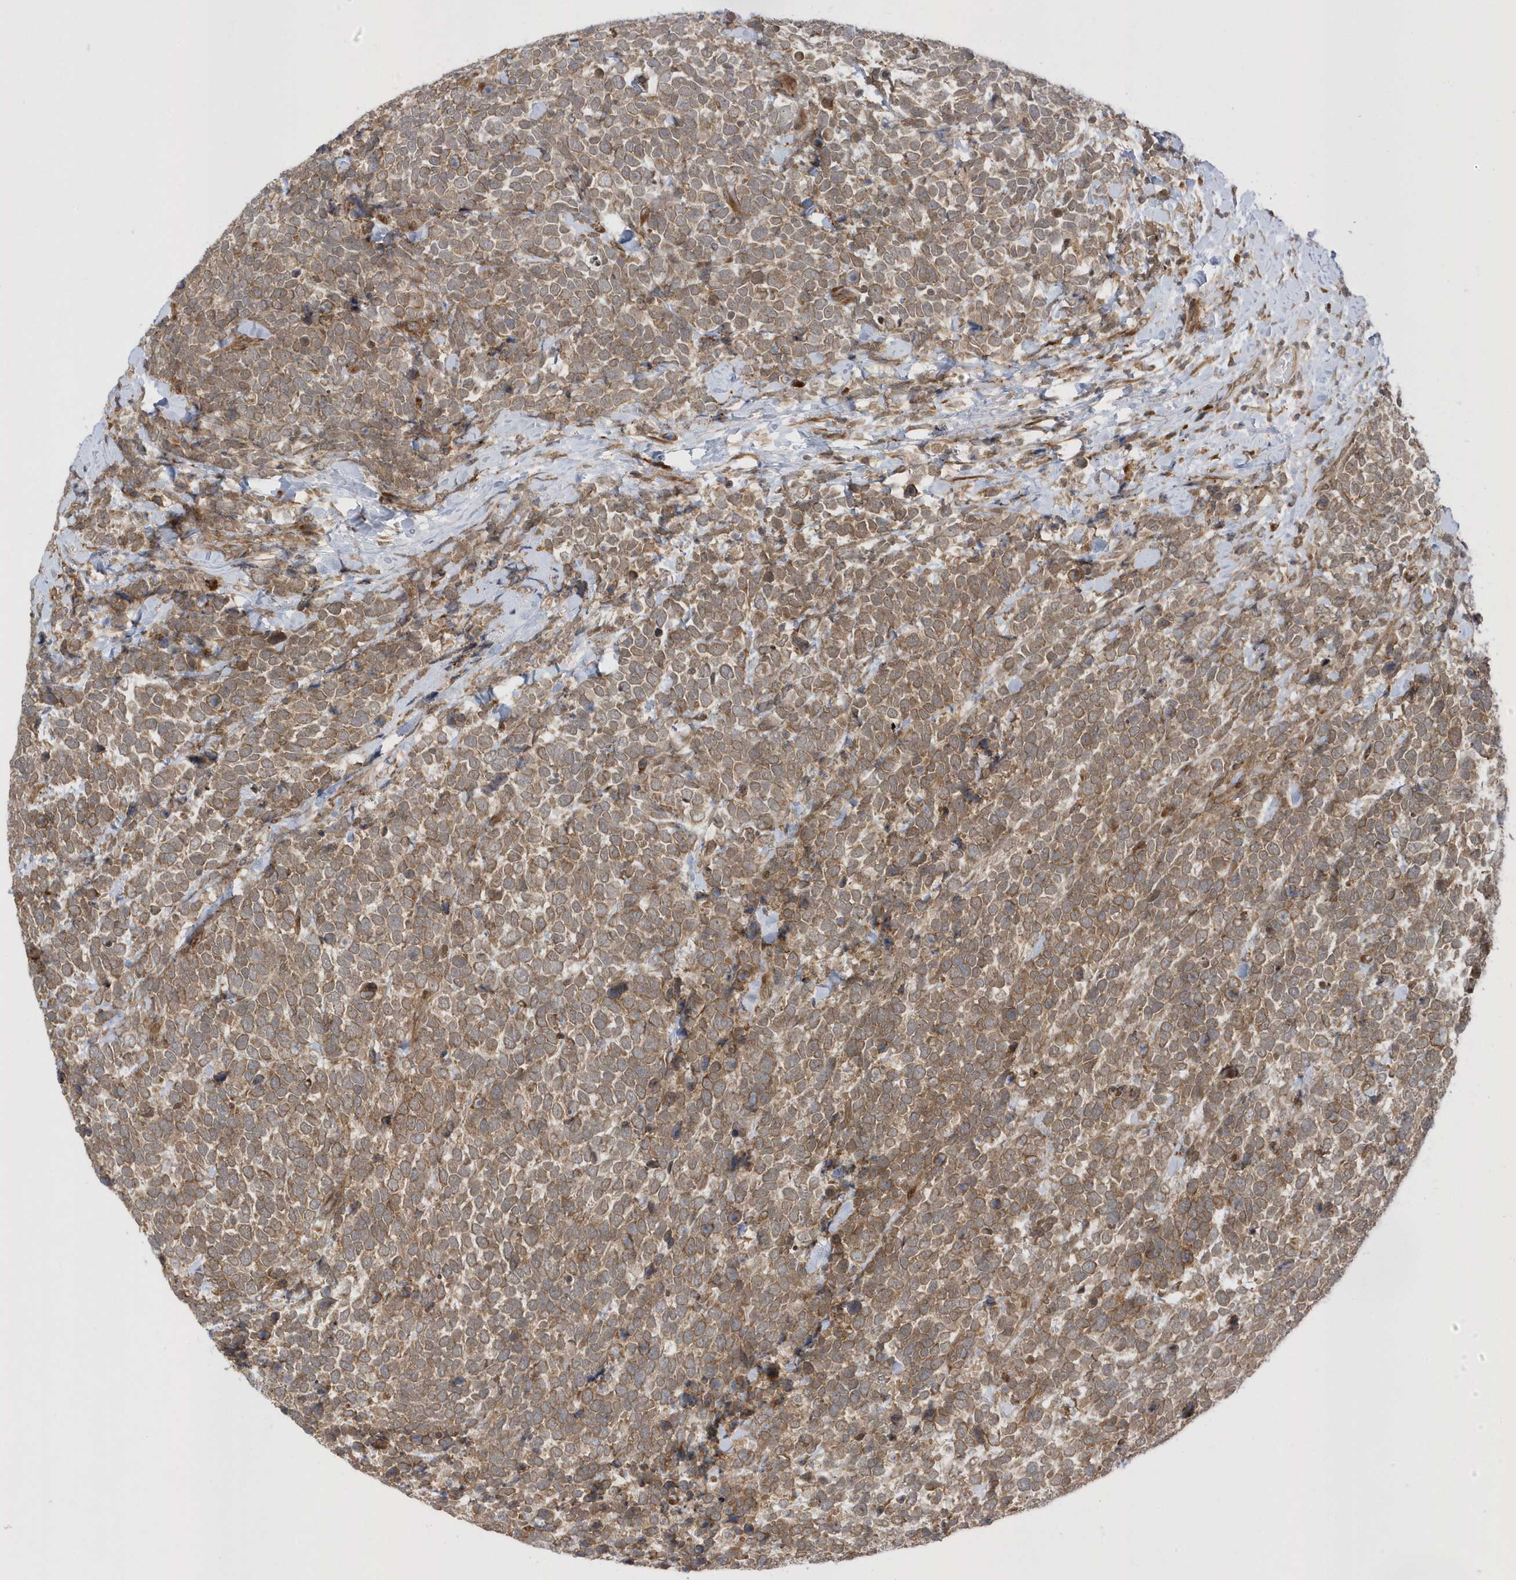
{"staining": {"intensity": "moderate", "quantity": ">75%", "location": "cytoplasmic/membranous"}, "tissue": "urothelial cancer", "cell_type": "Tumor cells", "image_type": "cancer", "snomed": [{"axis": "morphology", "description": "Urothelial carcinoma, High grade"}, {"axis": "topography", "description": "Urinary bladder"}], "caption": "High-magnification brightfield microscopy of urothelial cancer stained with DAB (brown) and counterstained with hematoxylin (blue). tumor cells exhibit moderate cytoplasmic/membranous staining is appreciated in about>75% of cells. The protein is stained brown, and the nuclei are stained in blue (DAB IHC with brightfield microscopy, high magnification).", "gene": "METTL21A", "patient": {"sex": "female", "age": 82}}